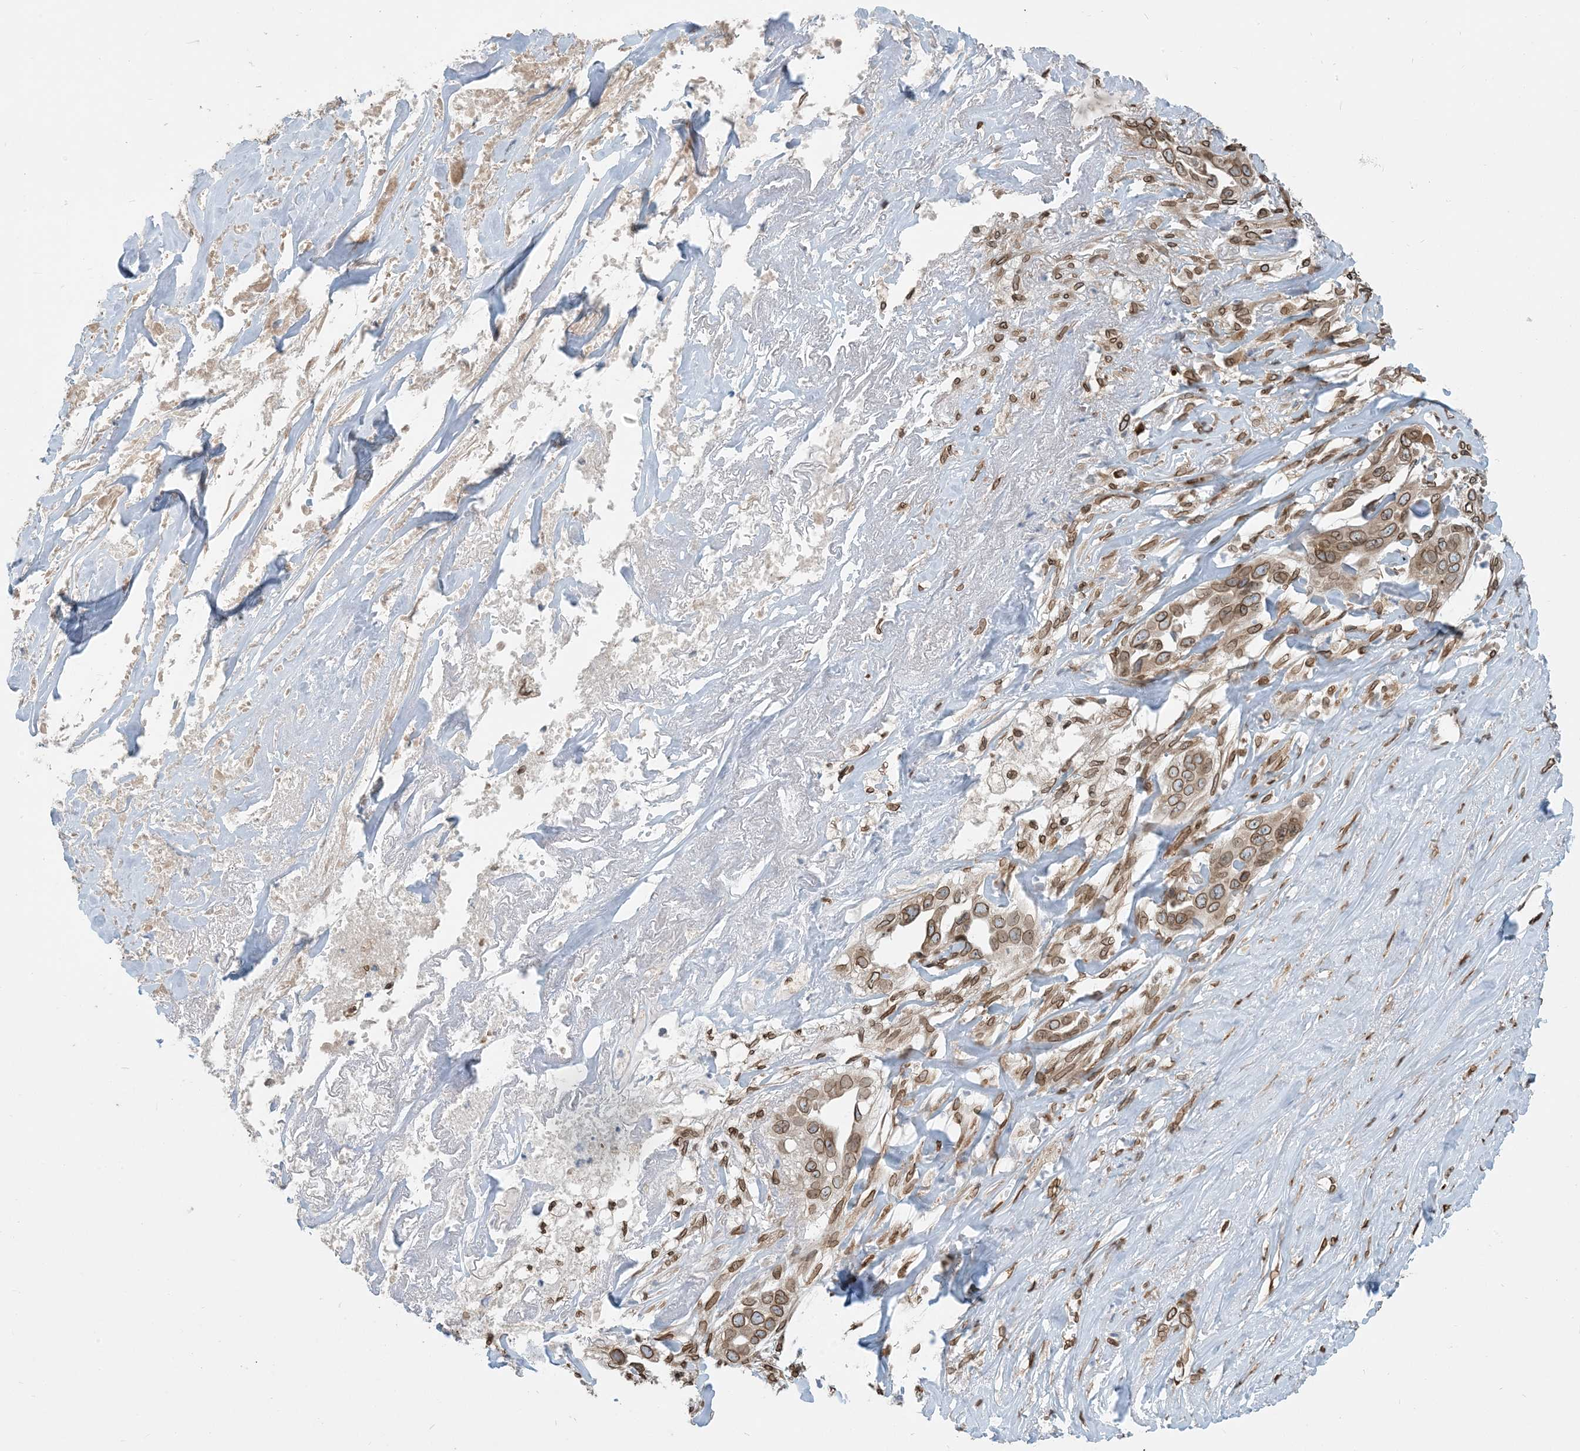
{"staining": {"intensity": "moderate", "quantity": ">75%", "location": "cytoplasmic/membranous,nuclear"}, "tissue": "liver cancer", "cell_type": "Tumor cells", "image_type": "cancer", "snomed": [{"axis": "morphology", "description": "Cholangiocarcinoma"}, {"axis": "topography", "description": "Liver"}], "caption": "Cholangiocarcinoma (liver) stained for a protein (brown) reveals moderate cytoplasmic/membranous and nuclear positive positivity in about >75% of tumor cells.", "gene": "WWP1", "patient": {"sex": "female", "age": 79}}